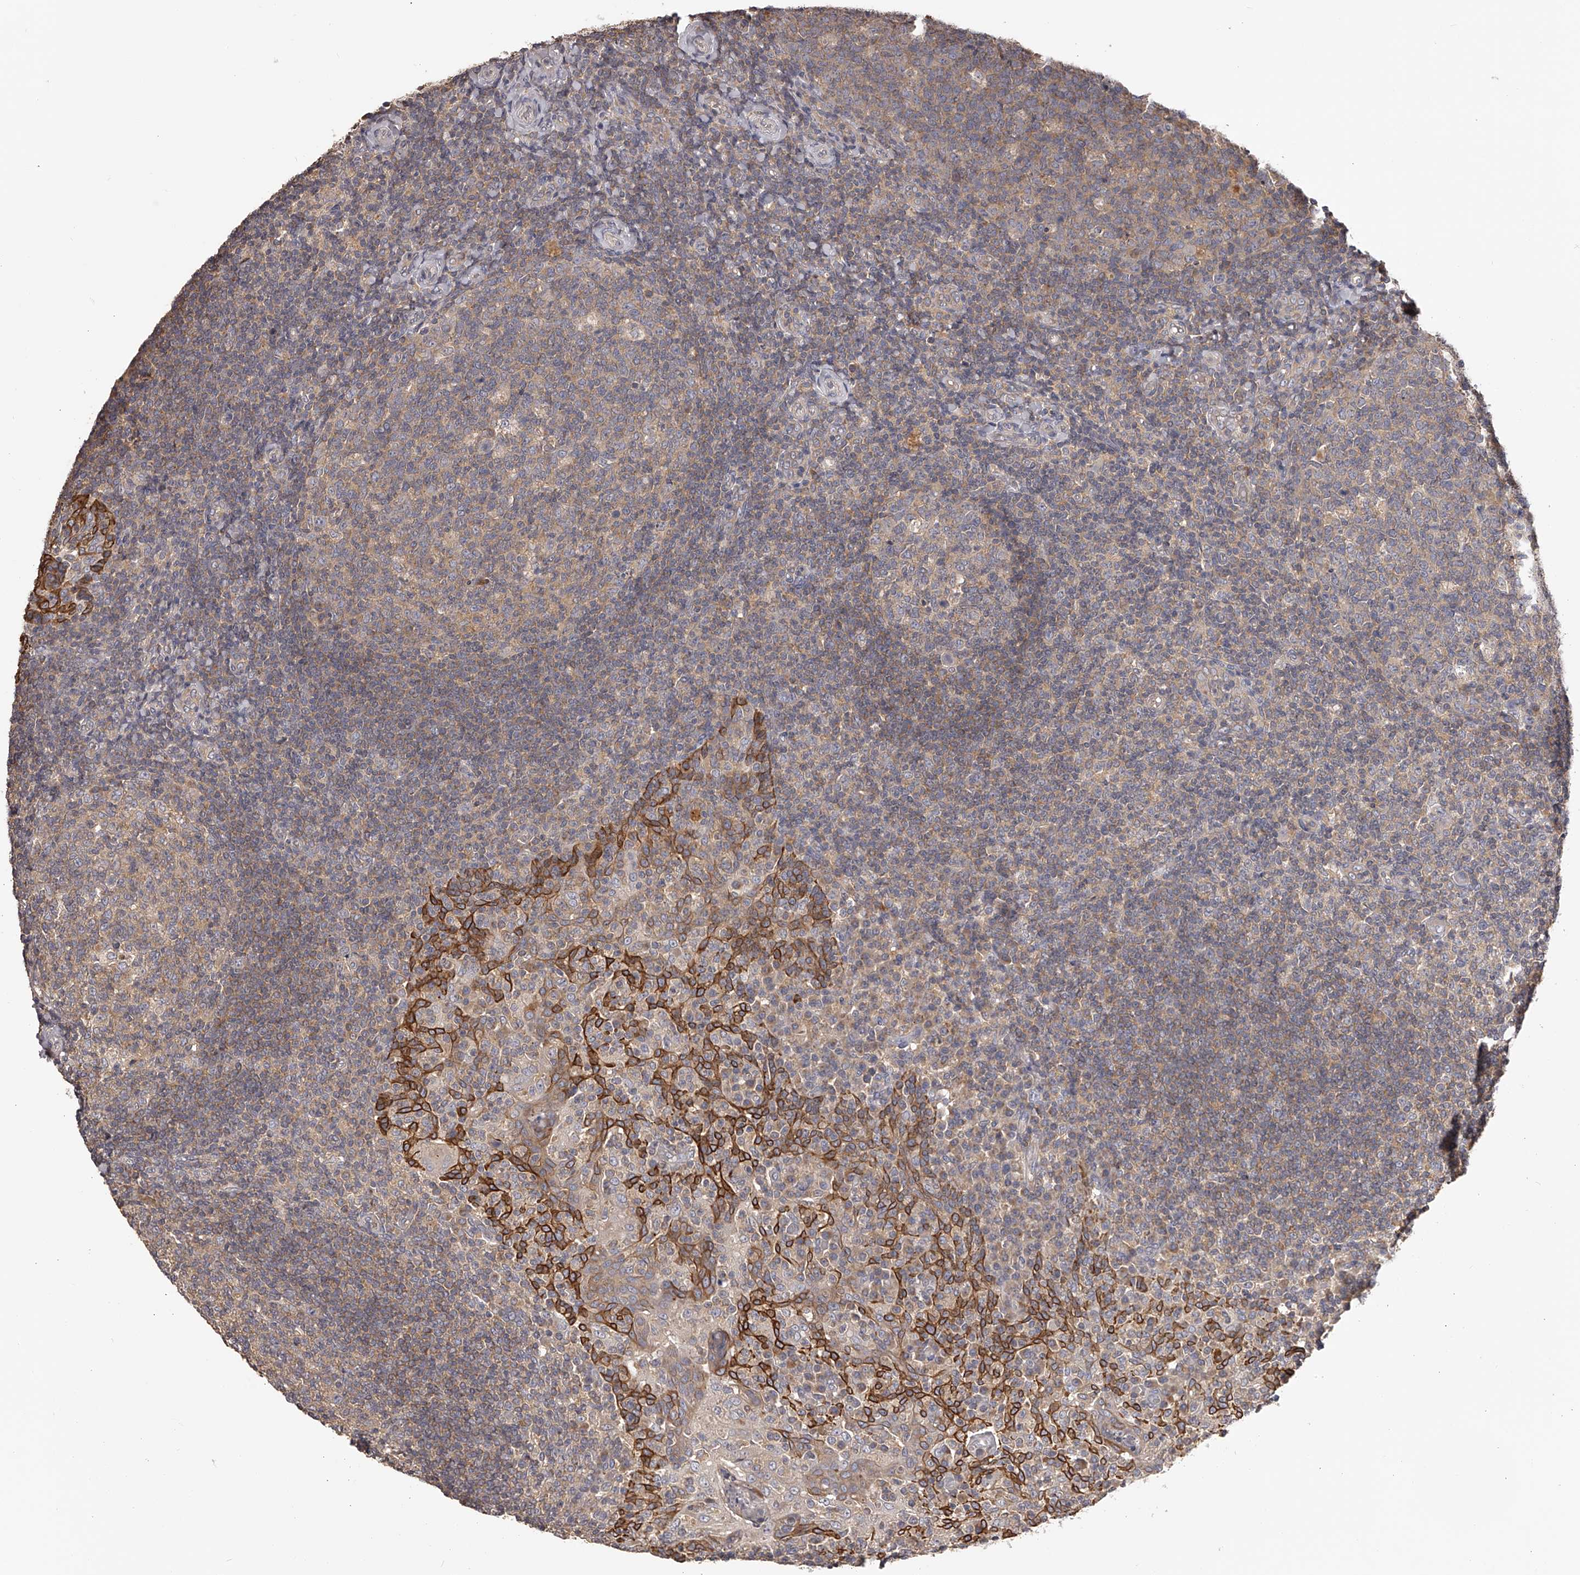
{"staining": {"intensity": "weak", "quantity": "<25%", "location": "cytoplasmic/membranous"}, "tissue": "tonsil", "cell_type": "Germinal center cells", "image_type": "normal", "snomed": [{"axis": "morphology", "description": "Normal tissue, NOS"}, {"axis": "topography", "description": "Tonsil"}], "caption": "Immunohistochemistry (IHC) photomicrograph of normal human tonsil stained for a protein (brown), which demonstrates no staining in germinal center cells.", "gene": "TNN", "patient": {"sex": "female", "age": 19}}